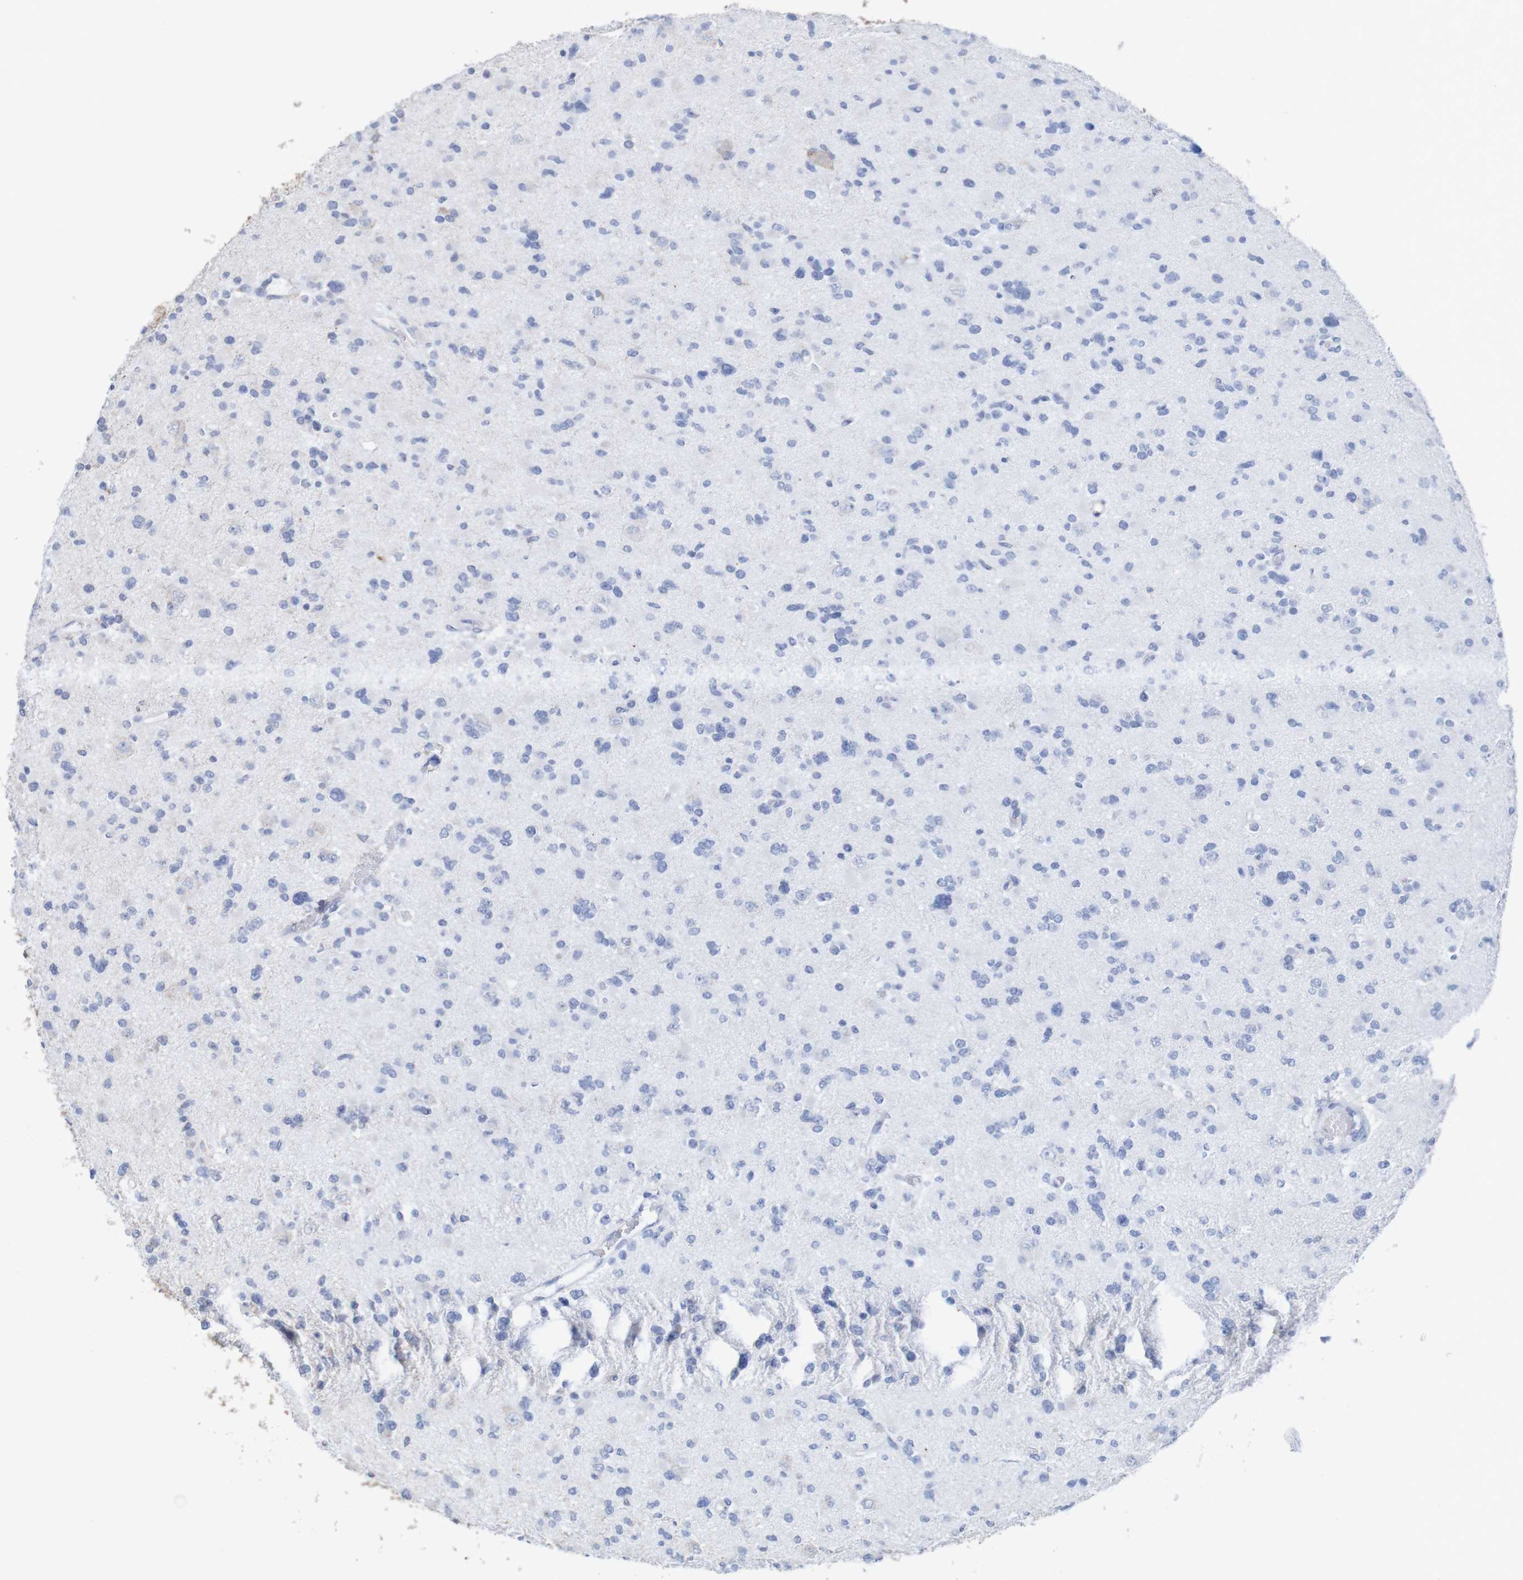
{"staining": {"intensity": "negative", "quantity": "none", "location": "none"}, "tissue": "glioma", "cell_type": "Tumor cells", "image_type": "cancer", "snomed": [{"axis": "morphology", "description": "Glioma, malignant, Low grade"}, {"axis": "topography", "description": "Brain"}], "caption": "An IHC photomicrograph of malignant glioma (low-grade) is shown. There is no staining in tumor cells of malignant glioma (low-grade). Nuclei are stained in blue.", "gene": "PDIA3", "patient": {"sex": "female", "age": 22}}